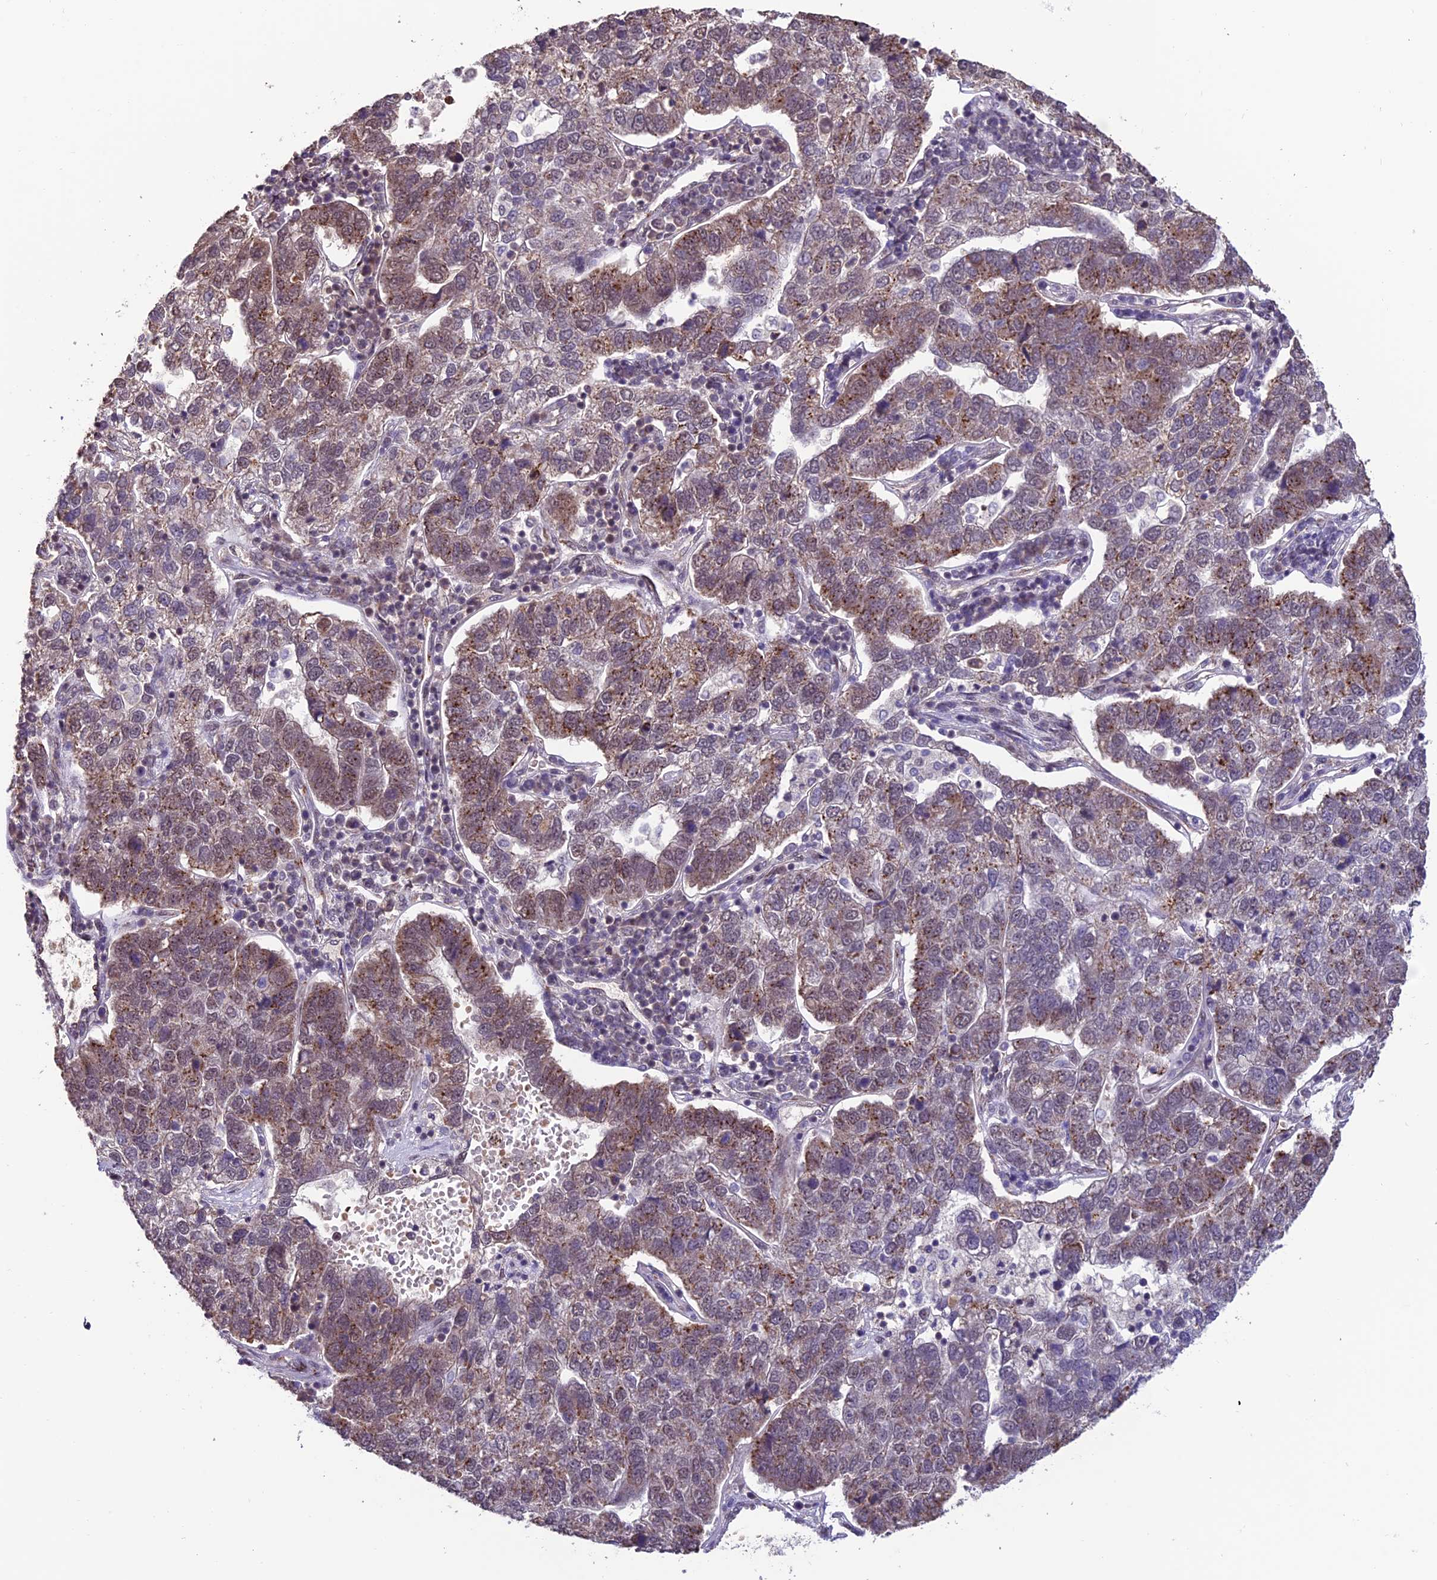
{"staining": {"intensity": "moderate", "quantity": "25%-75%", "location": "cytoplasmic/membranous,nuclear"}, "tissue": "pancreatic cancer", "cell_type": "Tumor cells", "image_type": "cancer", "snomed": [{"axis": "morphology", "description": "Adenocarcinoma, NOS"}, {"axis": "topography", "description": "Pancreas"}], "caption": "Pancreatic cancer (adenocarcinoma) stained for a protein (brown) displays moderate cytoplasmic/membranous and nuclear positive positivity in approximately 25%-75% of tumor cells.", "gene": "CABIN1", "patient": {"sex": "female", "age": 61}}